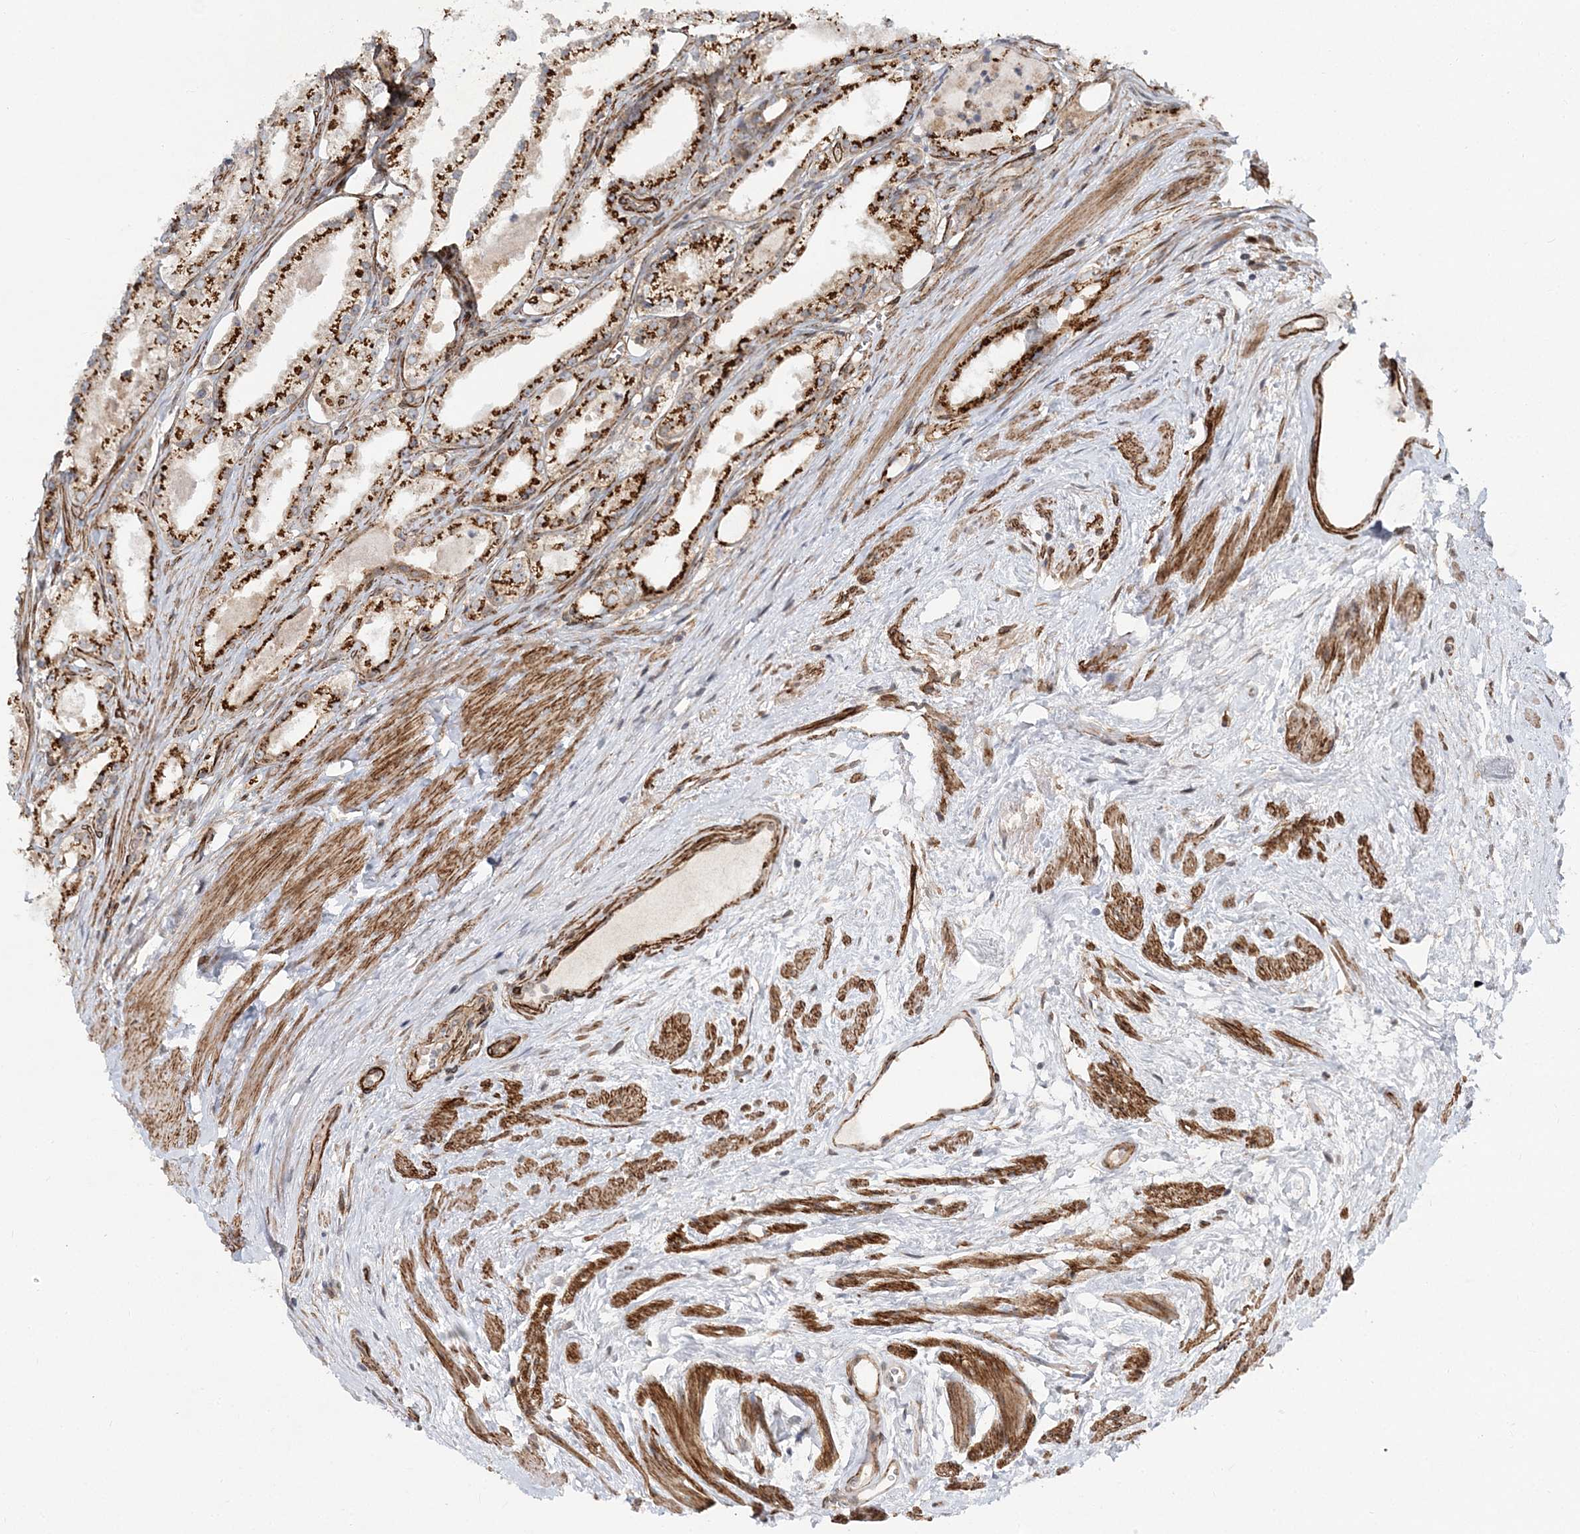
{"staining": {"intensity": "strong", "quantity": ">75%", "location": "cytoplasmic/membranous"}, "tissue": "prostate cancer", "cell_type": "Tumor cells", "image_type": "cancer", "snomed": [{"axis": "morphology", "description": "Adenocarcinoma, High grade"}, {"axis": "topography", "description": "Prostate"}], "caption": "The histopathology image reveals immunohistochemical staining of high-grade adenocarcinoma (prostate). There is strong cytoplasmic/membranous positivity is identified in about >75% of tumor cells. Using DAB (brown) and hematoxylin (blue) stains, captured at high magnification using brightfield microscopy.", "gene": "NBAS", "patient": {"sex": "male", "age": 68}}